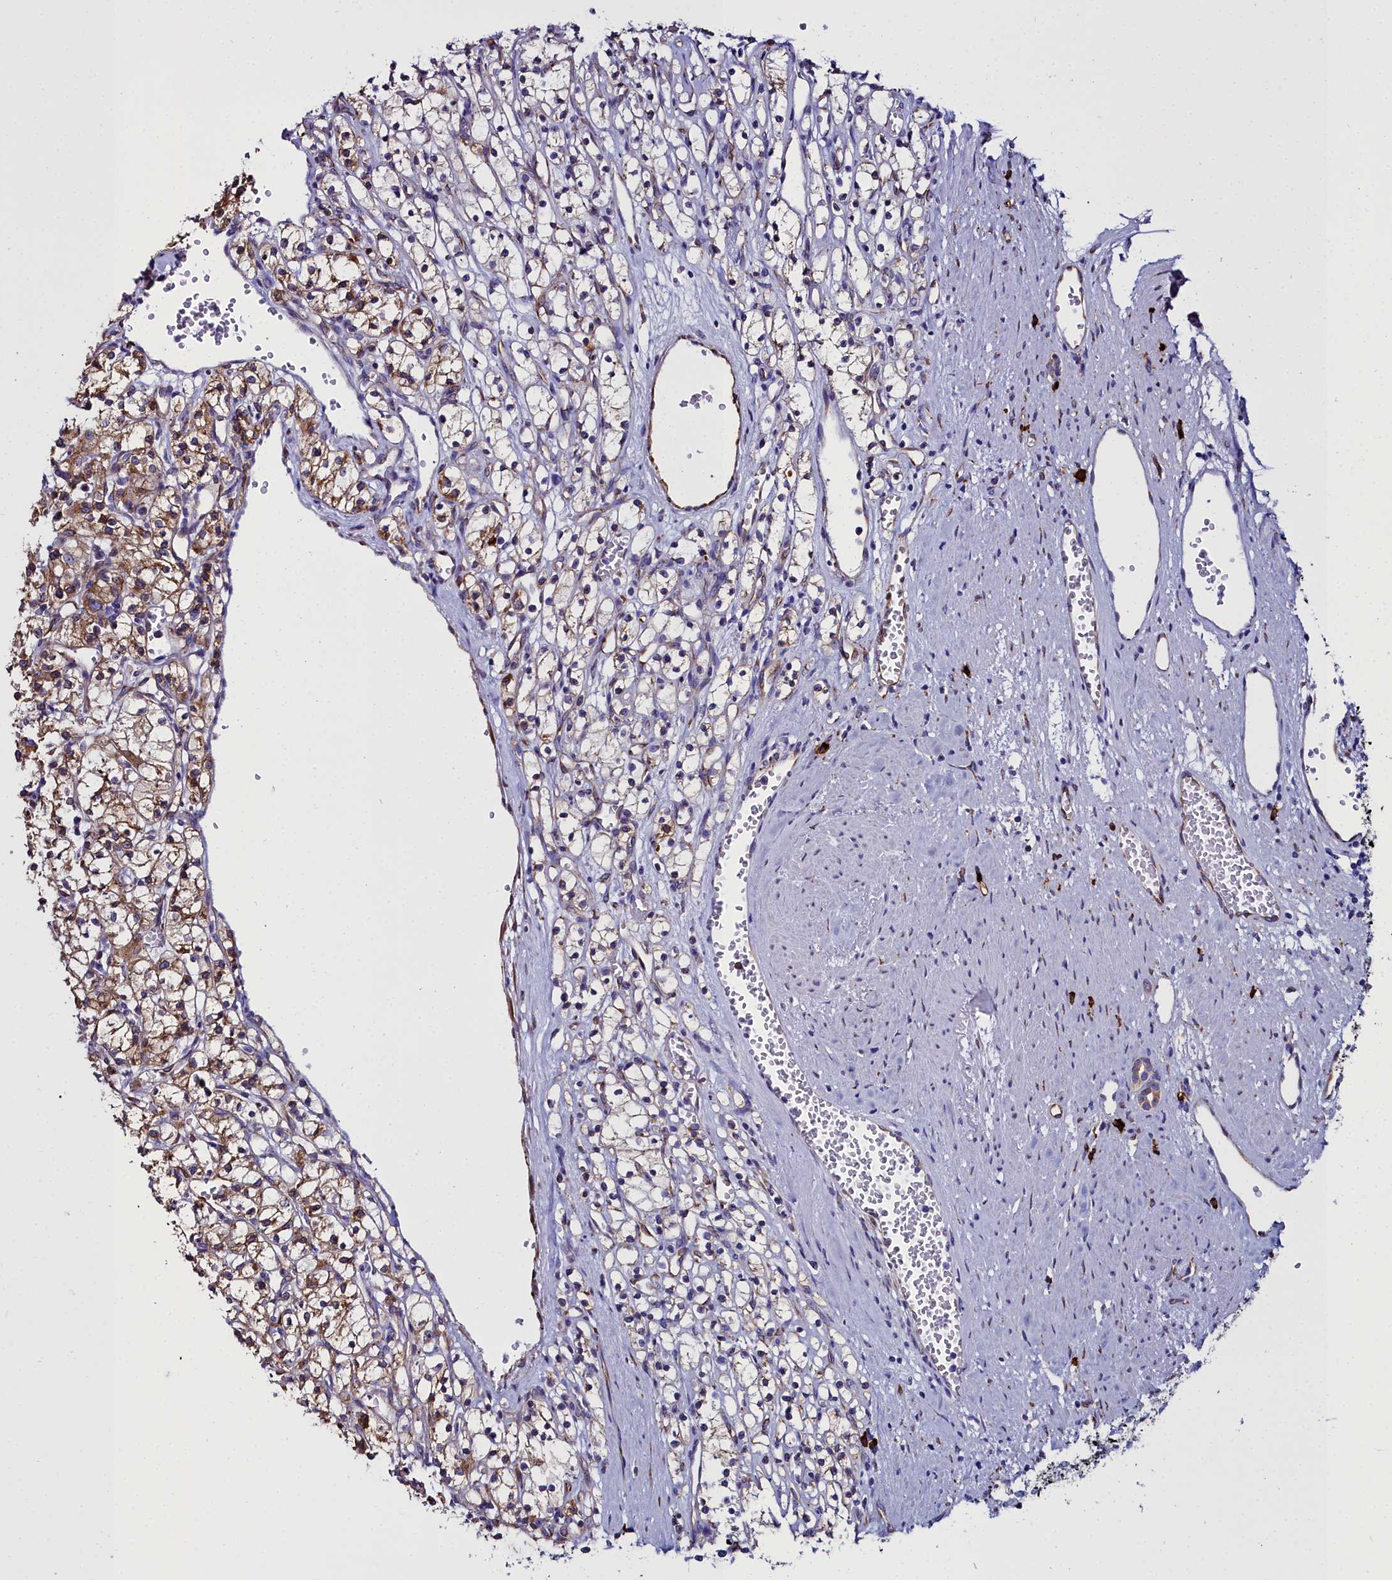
{"staining": {"intensity": "moderate", "quantity": "25%-75%", "location": "cytoplasmic/membranous"}, "tissue": "renal cancer", "cell_type": "Tumor cells", "image_type": "cancer", "snomed": [{"axis": "morphology", "description": "Adenocarcinoma, NOS"}, {"axis": "topography", "description": "Kidney"}], "caption": "Protein analysis of renal cancer (adenocarcinoma) tissue reveals moderate cytoplasmic/membranous staining in about 25%-75% of tumor cells.", "gene": "TXNDC5", "patient": {"sex": "female", "age": 59}}